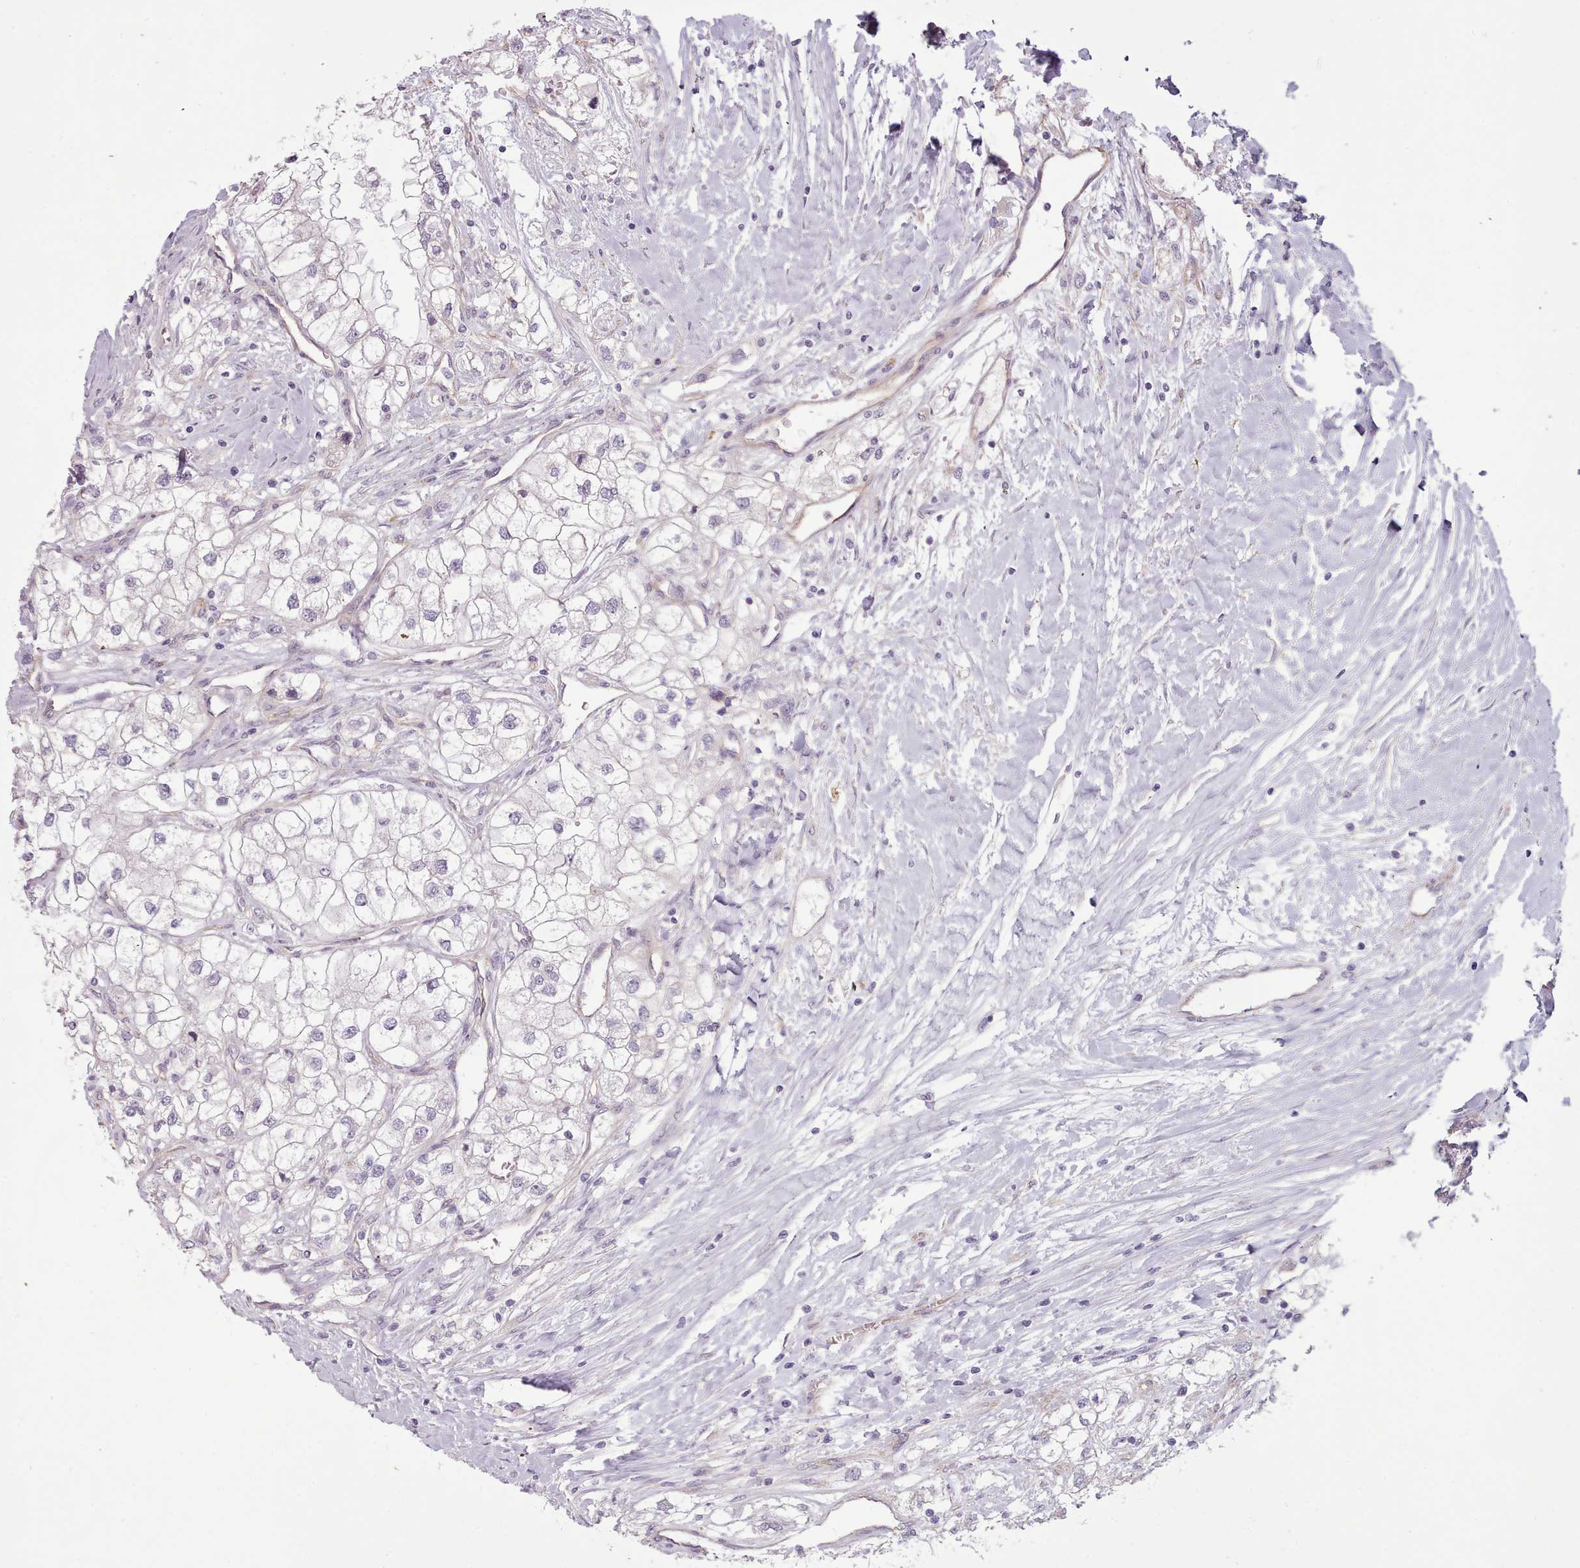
{"staining": {"intensity": "negative", "quantity": "none", "location": "none"}, "tissue": "renal cancer", "cell_type": "Tumor cells", "image_type": "cancer", "snomed": [{"axis": "morphology", "description": "Adenocarcinoma, NOS"}, {"axis": "topography", "description": "Kidney"}], "caption": "An image of human renal cancer (adenocarcinoma) is negative for staining in tumor cells.", "gene": "PLD4", "patient": {"sex": "male", "age": 59}}